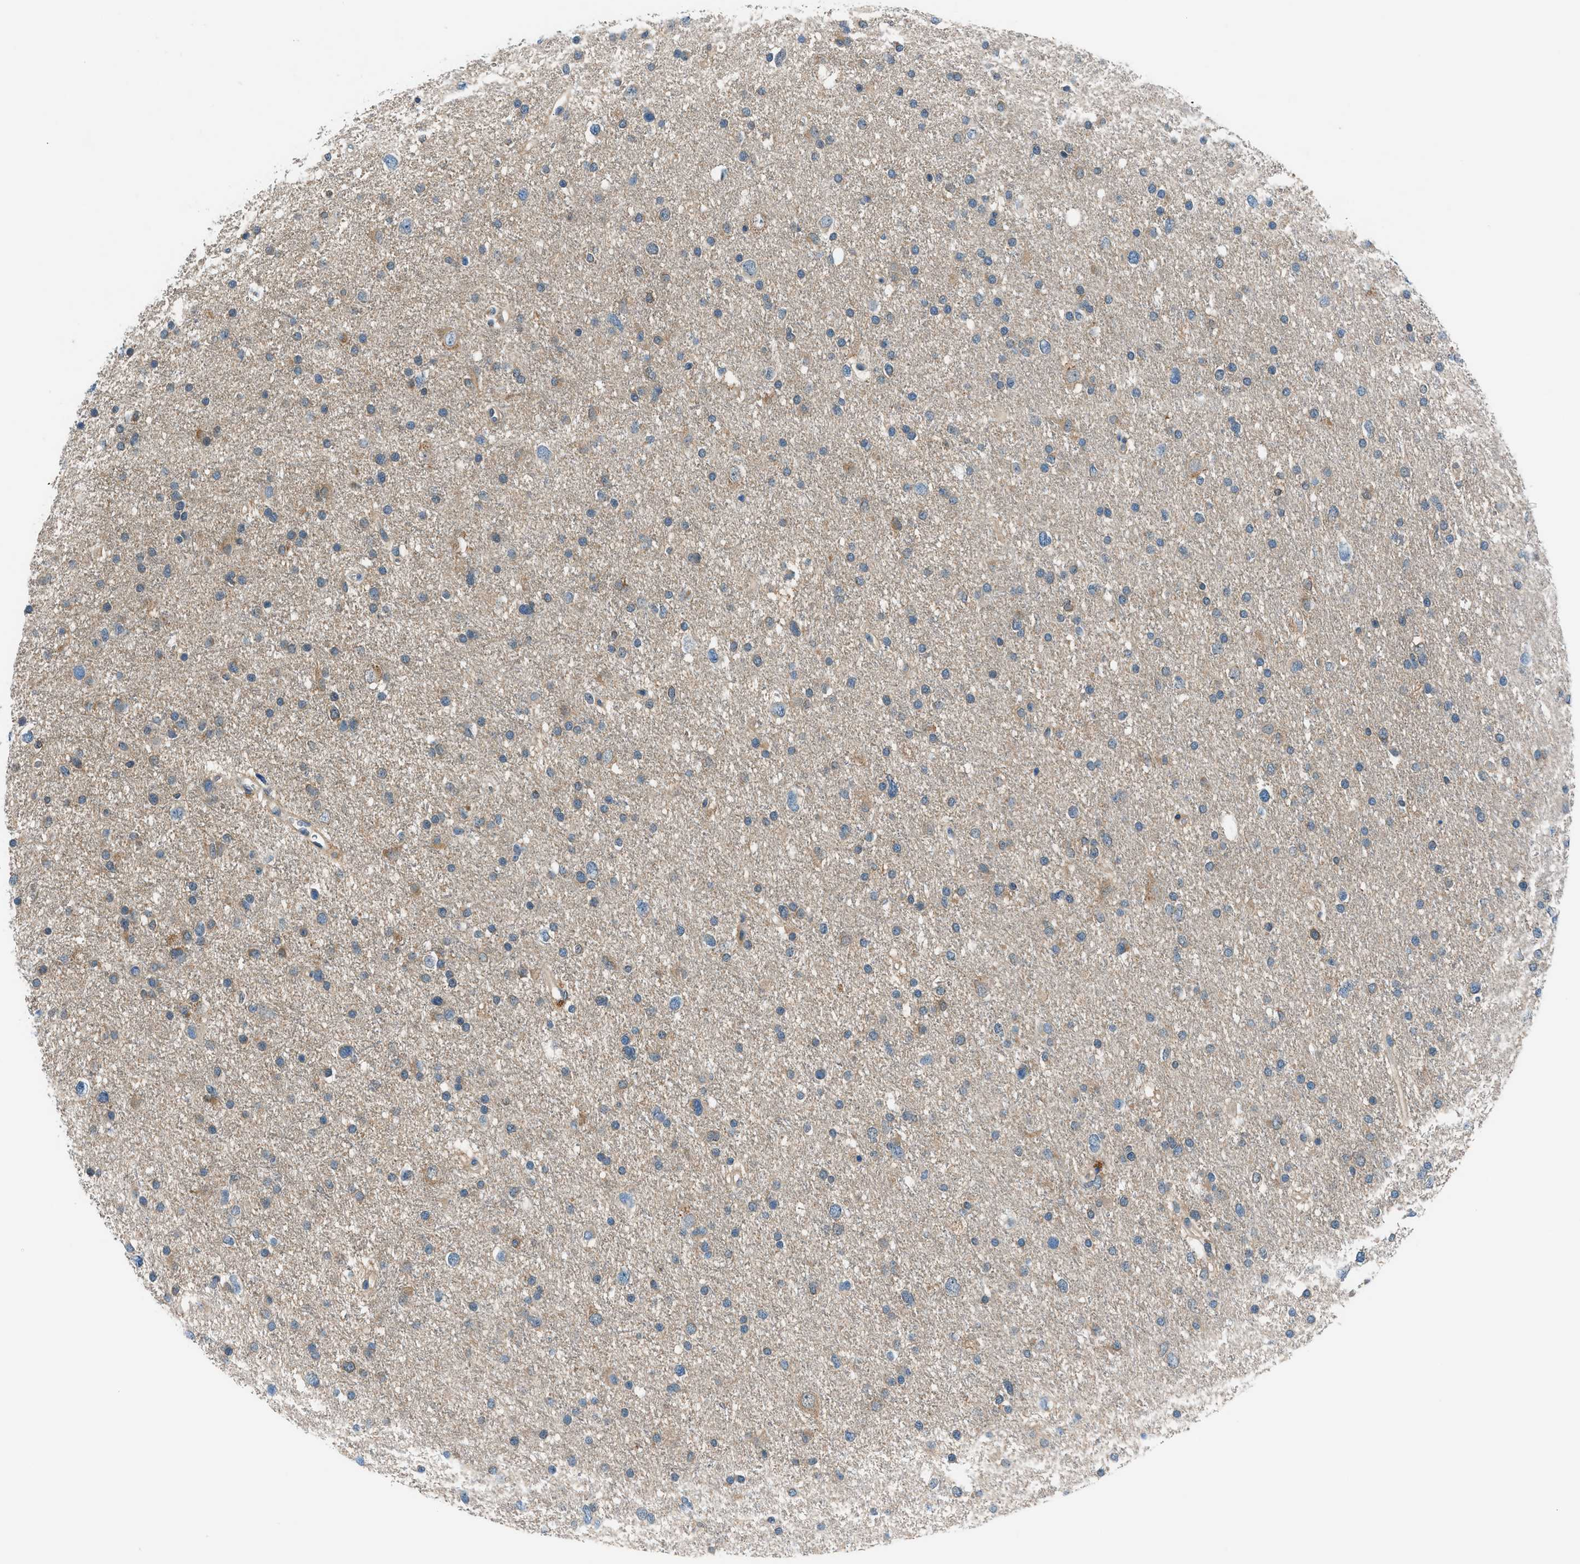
{"staining": {"intensity": "weak", "quantity": "<25%", "location": "cytoplasmic/membranous"}, "tissue": "glioma", "cell_type": "Tumor cells", "image_type": "cancer", "snomed": [{"axis": "morphology", "description": "Glioma, malignant, Low grade"}, {"axis": "topography", "description": "Brain"}], "caption": "Immunohistochemical staining of malignant glioma (low-grade) reveals no significant positivity in tumor cells.", "gene": "ACP1", "patient": {"sex": "female", "age": 37}}